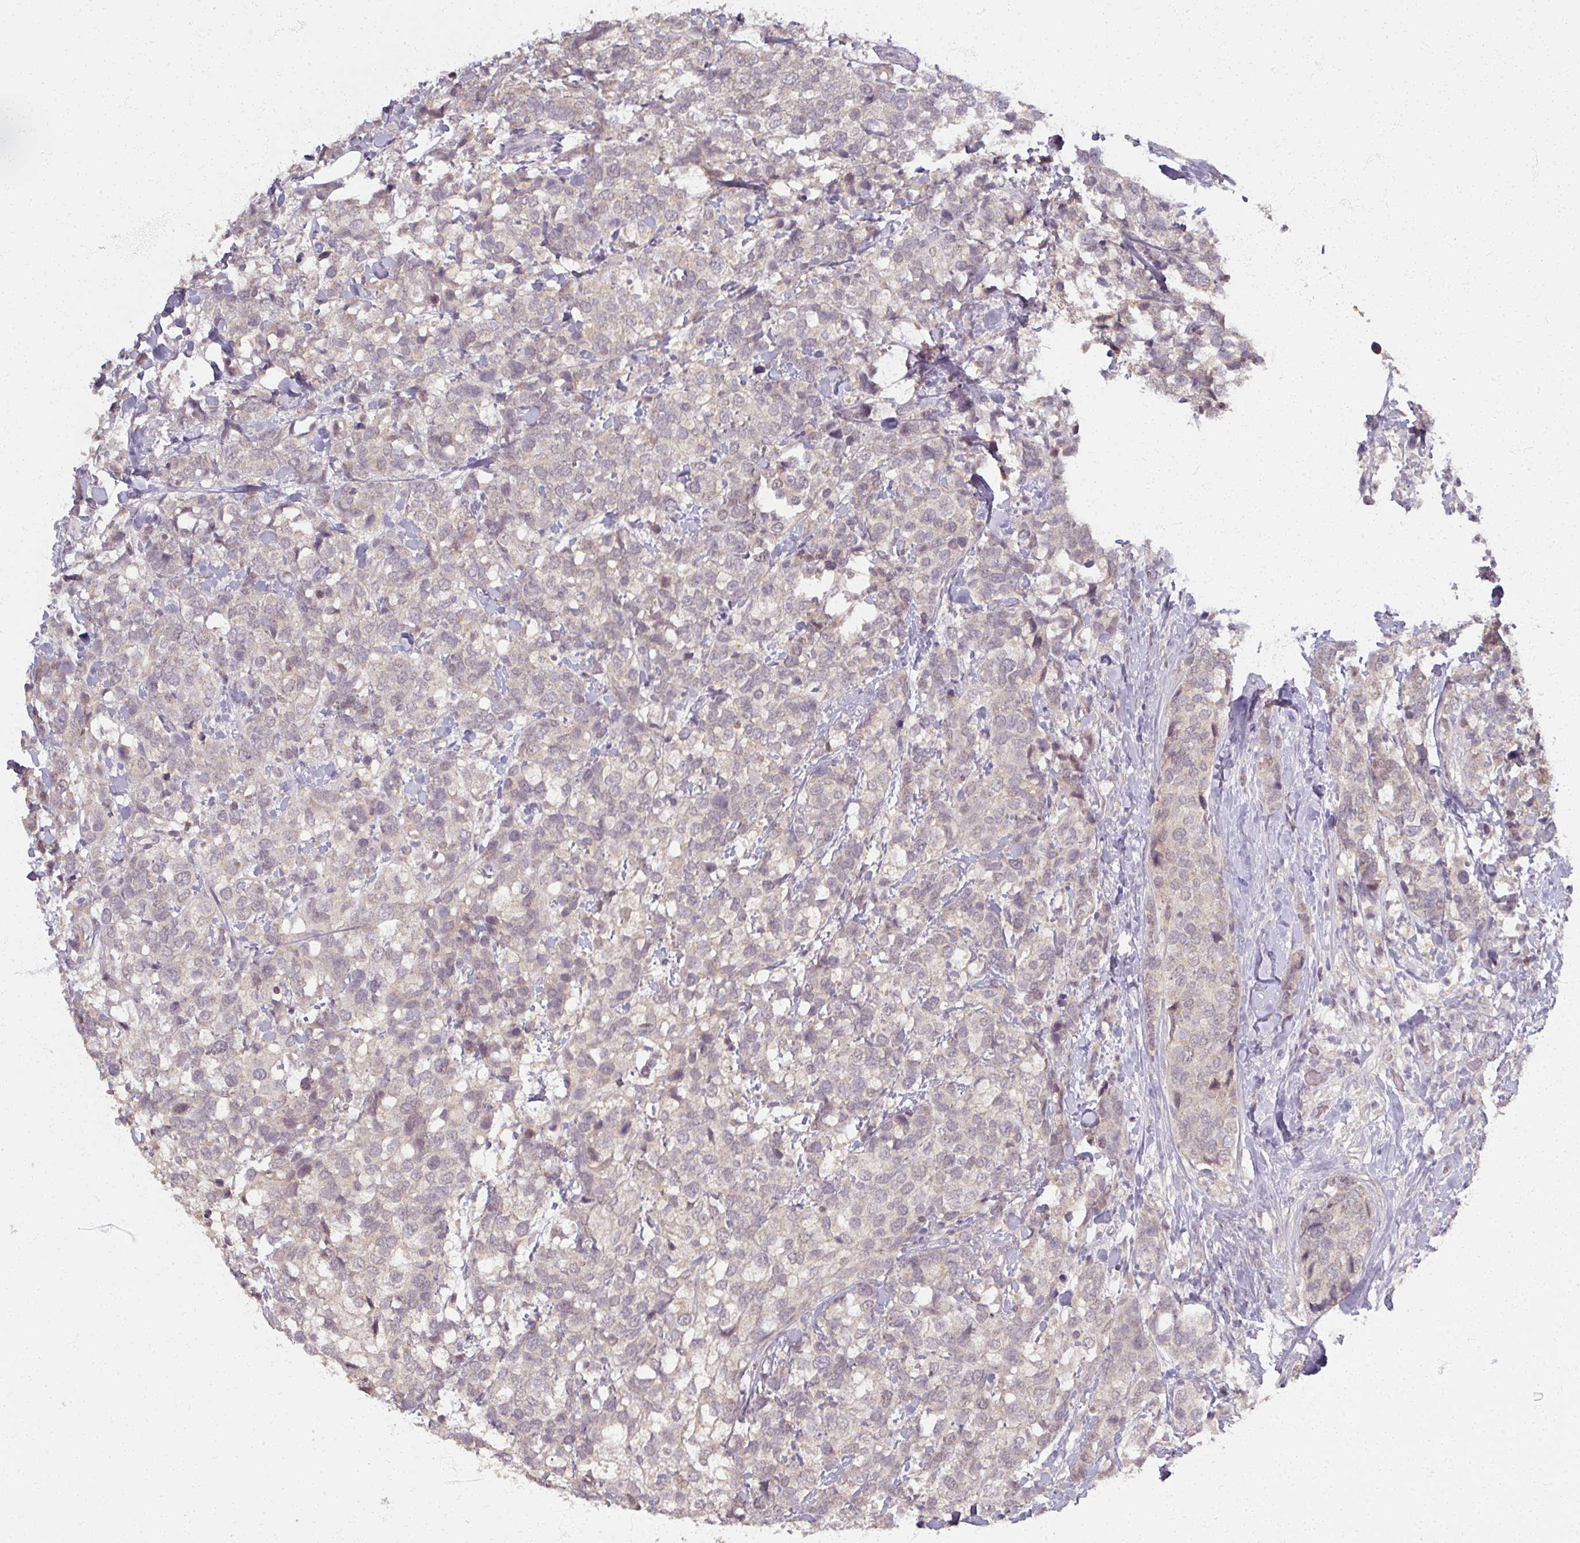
{"staining": {"intensity": "negative", "quantity": "none", "location": "none"}, "tissue": "breast cancer", "cell_type": "Tumor cells", "image_type": "cancer", "snomed": [{"axis": "morphology", "description": "Lobular carcinoma"}, {"axis": "topography", "description": "Breast"}], "caption": "Immunohistochemistry of breast cancer (lobular carcinoma) demonstrates no expression in tumor cells.", "gene": "SOX11", "patient": {"sex": "female", "age": 59}}